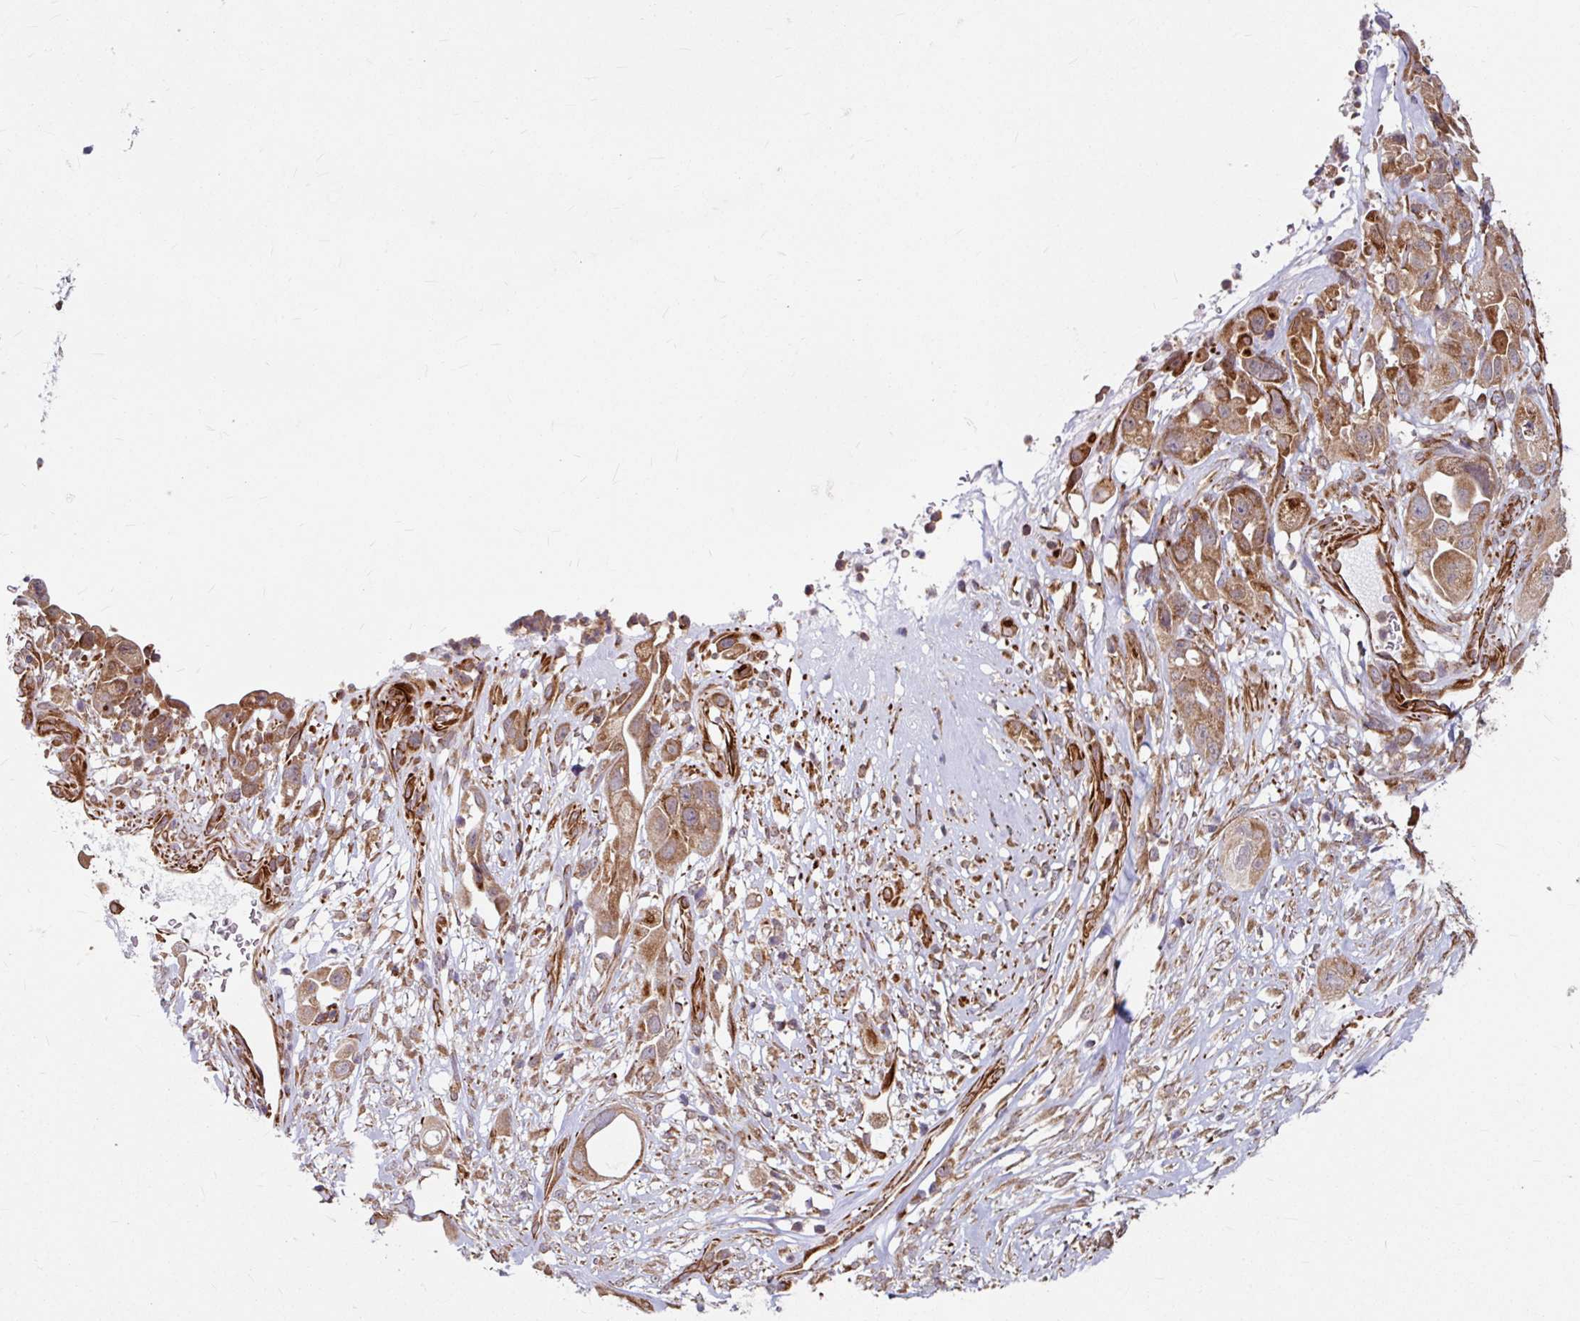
{"staining": {"intensity": "moderate", "quantity": ">75%", "location": "cytoplasmic/membranous"}, "tissue": "pancreatic cancer", "cell_type": "Tumor cells", "image_type": "cancer", "snomed": [{"axis": "morphology", "description": "Adenocarcinoma, NOS"}, {"axis": "topography", "description": "Pancreas"}], "caption": "Protein expression analysis of human pancreatic cancer reveals moderate cytoplasmic/membranous expression in approximately >75% of tumor cells.", "gene": "DAAM2", "patient": {"sex": "male", "age": 44}}